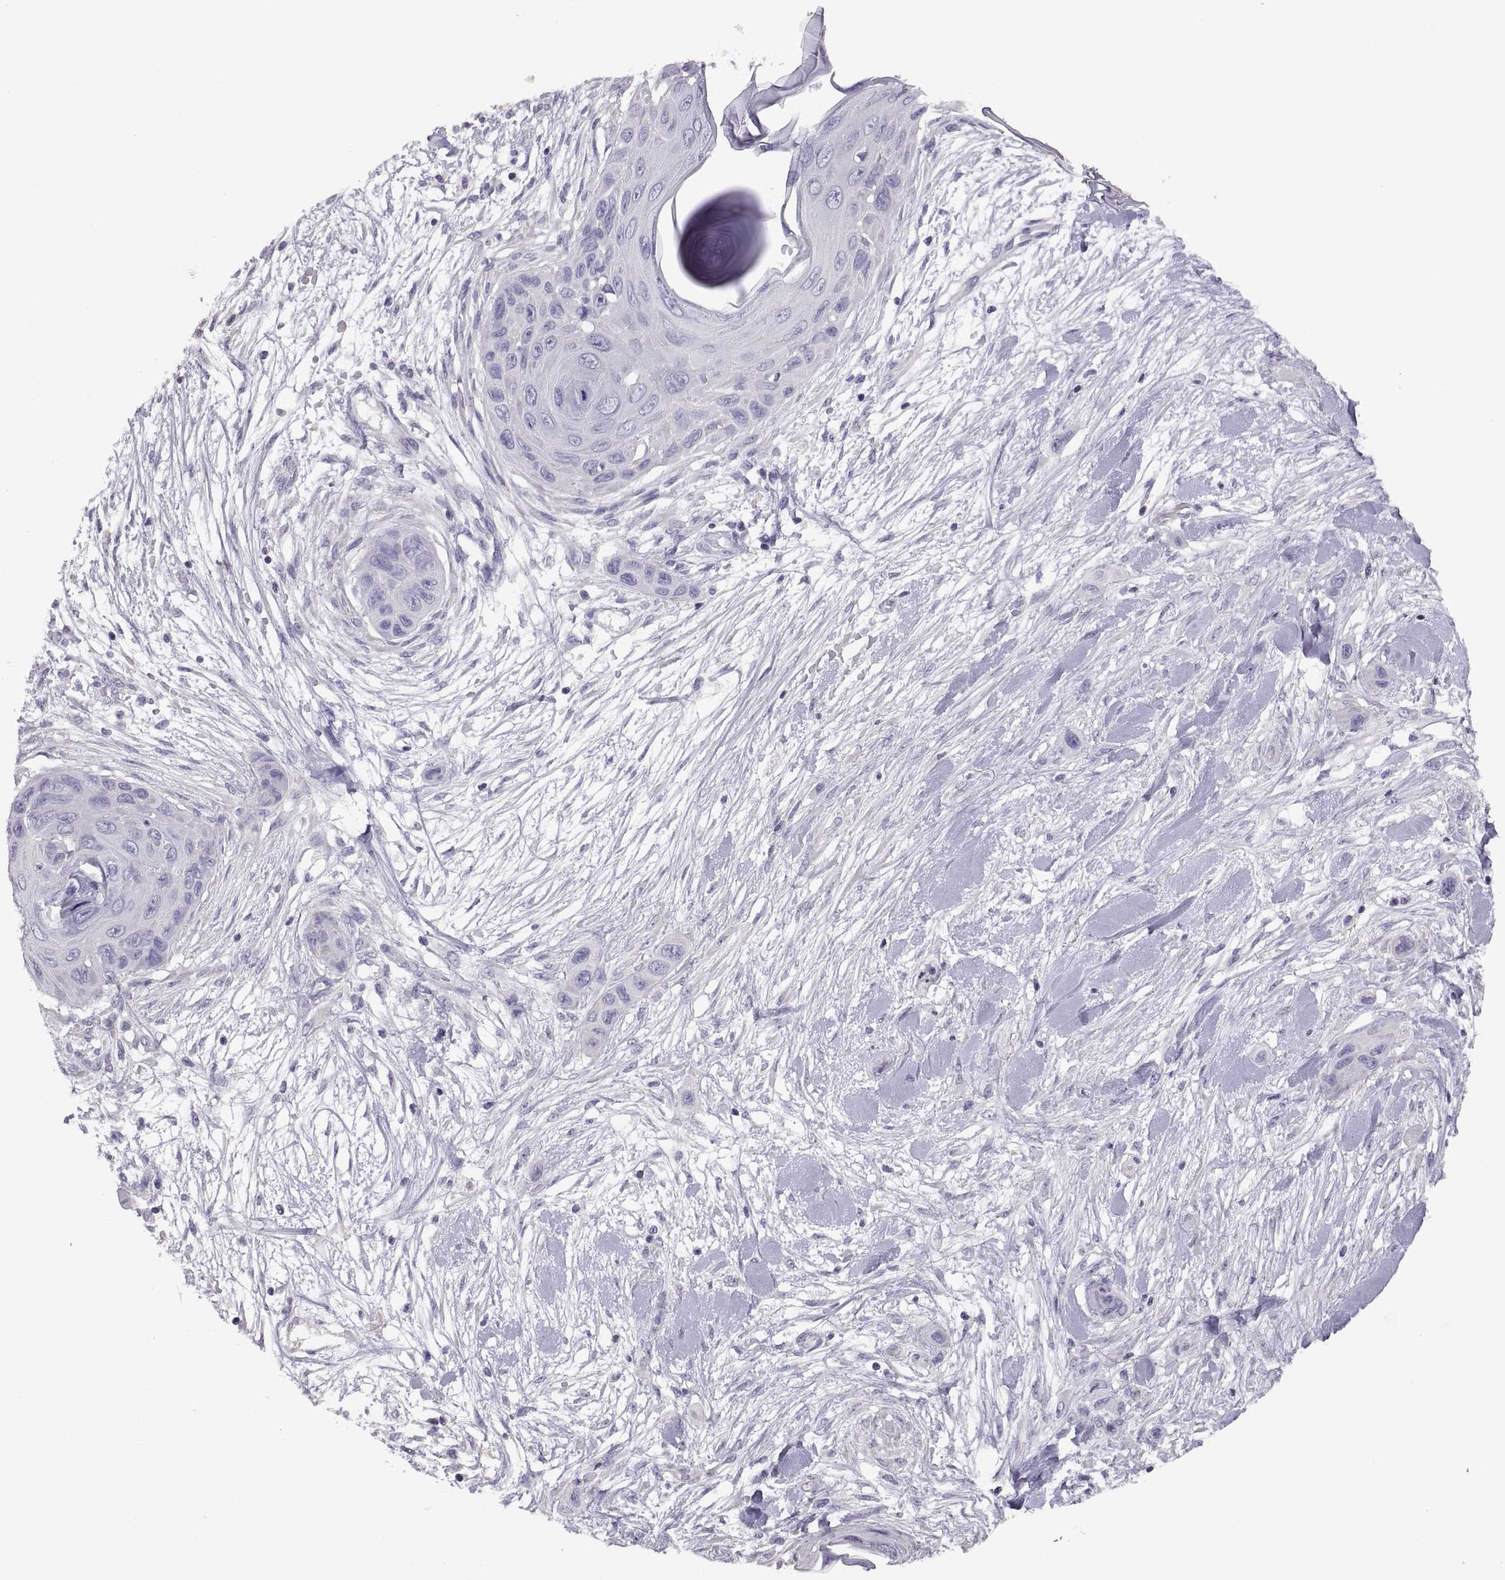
{"staining": {"intensity": "negative", "quantity": "none", "location": "none"}, "tissue": "skin cancer", "cell_type": "Tumor cells", "image_type": "cancer", "snomed": [{"axis": "morphology", "description": "Squamous cell carcinoma, NOS"}, {"axis": "topography", "description": "Skin"}], "caption": "A micrograph of human skin squamous cell carcinoma is negative for staining in tumor cells. (Brightfield microscopy of DAB (3,3'-diaminobenzidine) immunohistochemistry at high magnification).", "gene": "TBX19", "patient": {"sex": "male", "age": 79}}